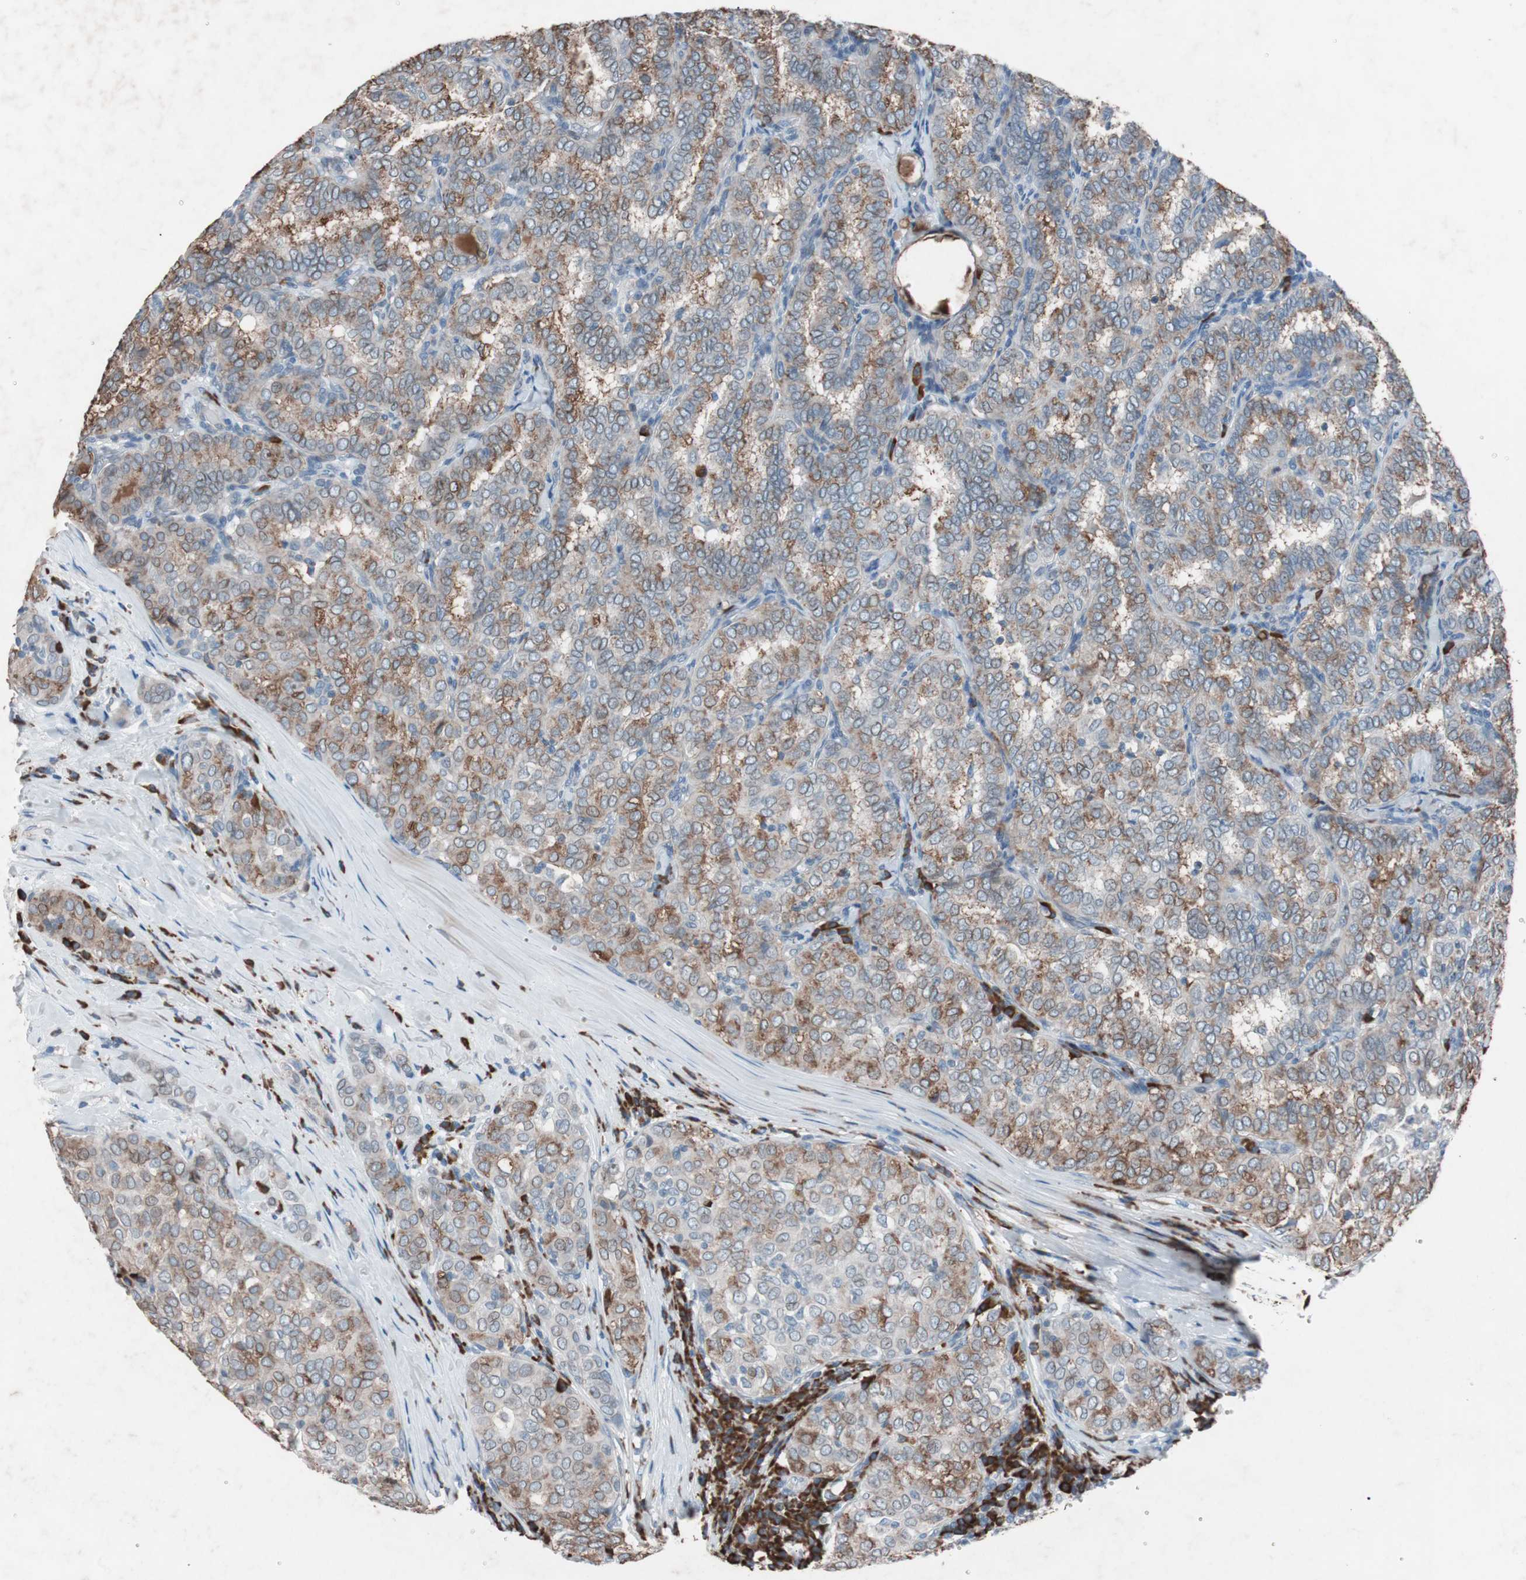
{"staining": {"intensity": "moderate", "quantity": "25%-75%", "location": "cytoplasmic/membranous"}, "tissue": "thyroid cancer", "cell_type": "Tumor cells", "image_type": "cancer", "snomed": [{"axis": "morphology", "description": "Papillary adenocarcinoma, NOS"}, {"axis": "topography", "description": "Thyroid gland"}], "caption": "Protein positivity by immunohistochemistry demonstrates moderate cytoplasmic/membranous expression in approximately 25%-75% of tumor cells in thyroid cancer (papillary adenocarcinoma). (DAB IHC, brown staining for protein, blue staining for nuclei).", "gene": "GRB7", "patient": {"sex": "female", "age": 30}}